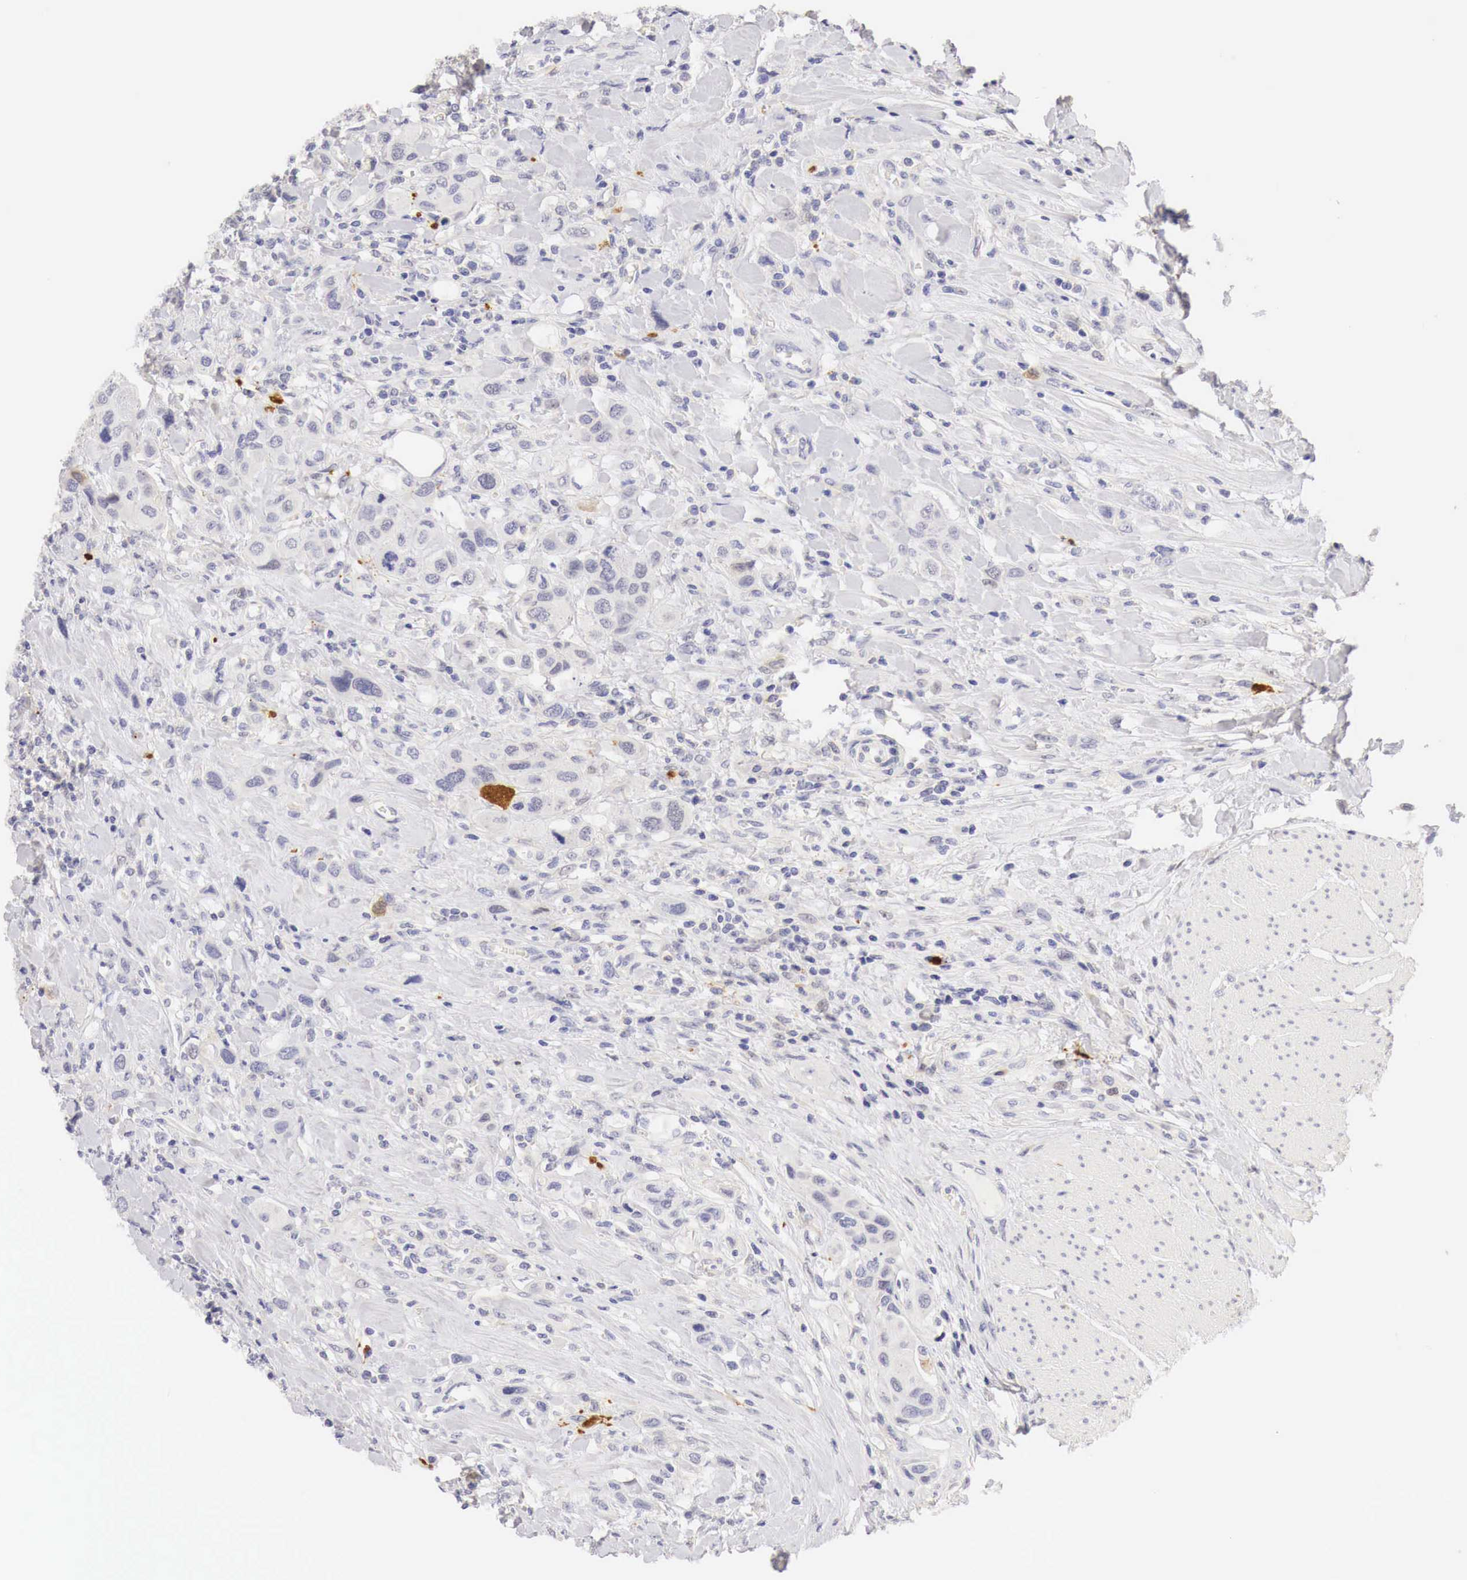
{"staining": {"intensity": "negative", "quantity": "none", "location": "none"}, "tissue": "urothelial cancer", "cell_type": "Tumor cells", "image_type": "cancer", "snomed": [{"axis": "morphology", "description": "Urothelial carcinoma, High grade"}, {"axis": "topography", "description": "Urinary bladder"}], "caption": "Immunohistochemistry (IHC) of urothelial carcinoma (high-grade) displays no staining in tumor cells.", "gene": "CASP3", "patient": {"sex": "male", "age": 50}}